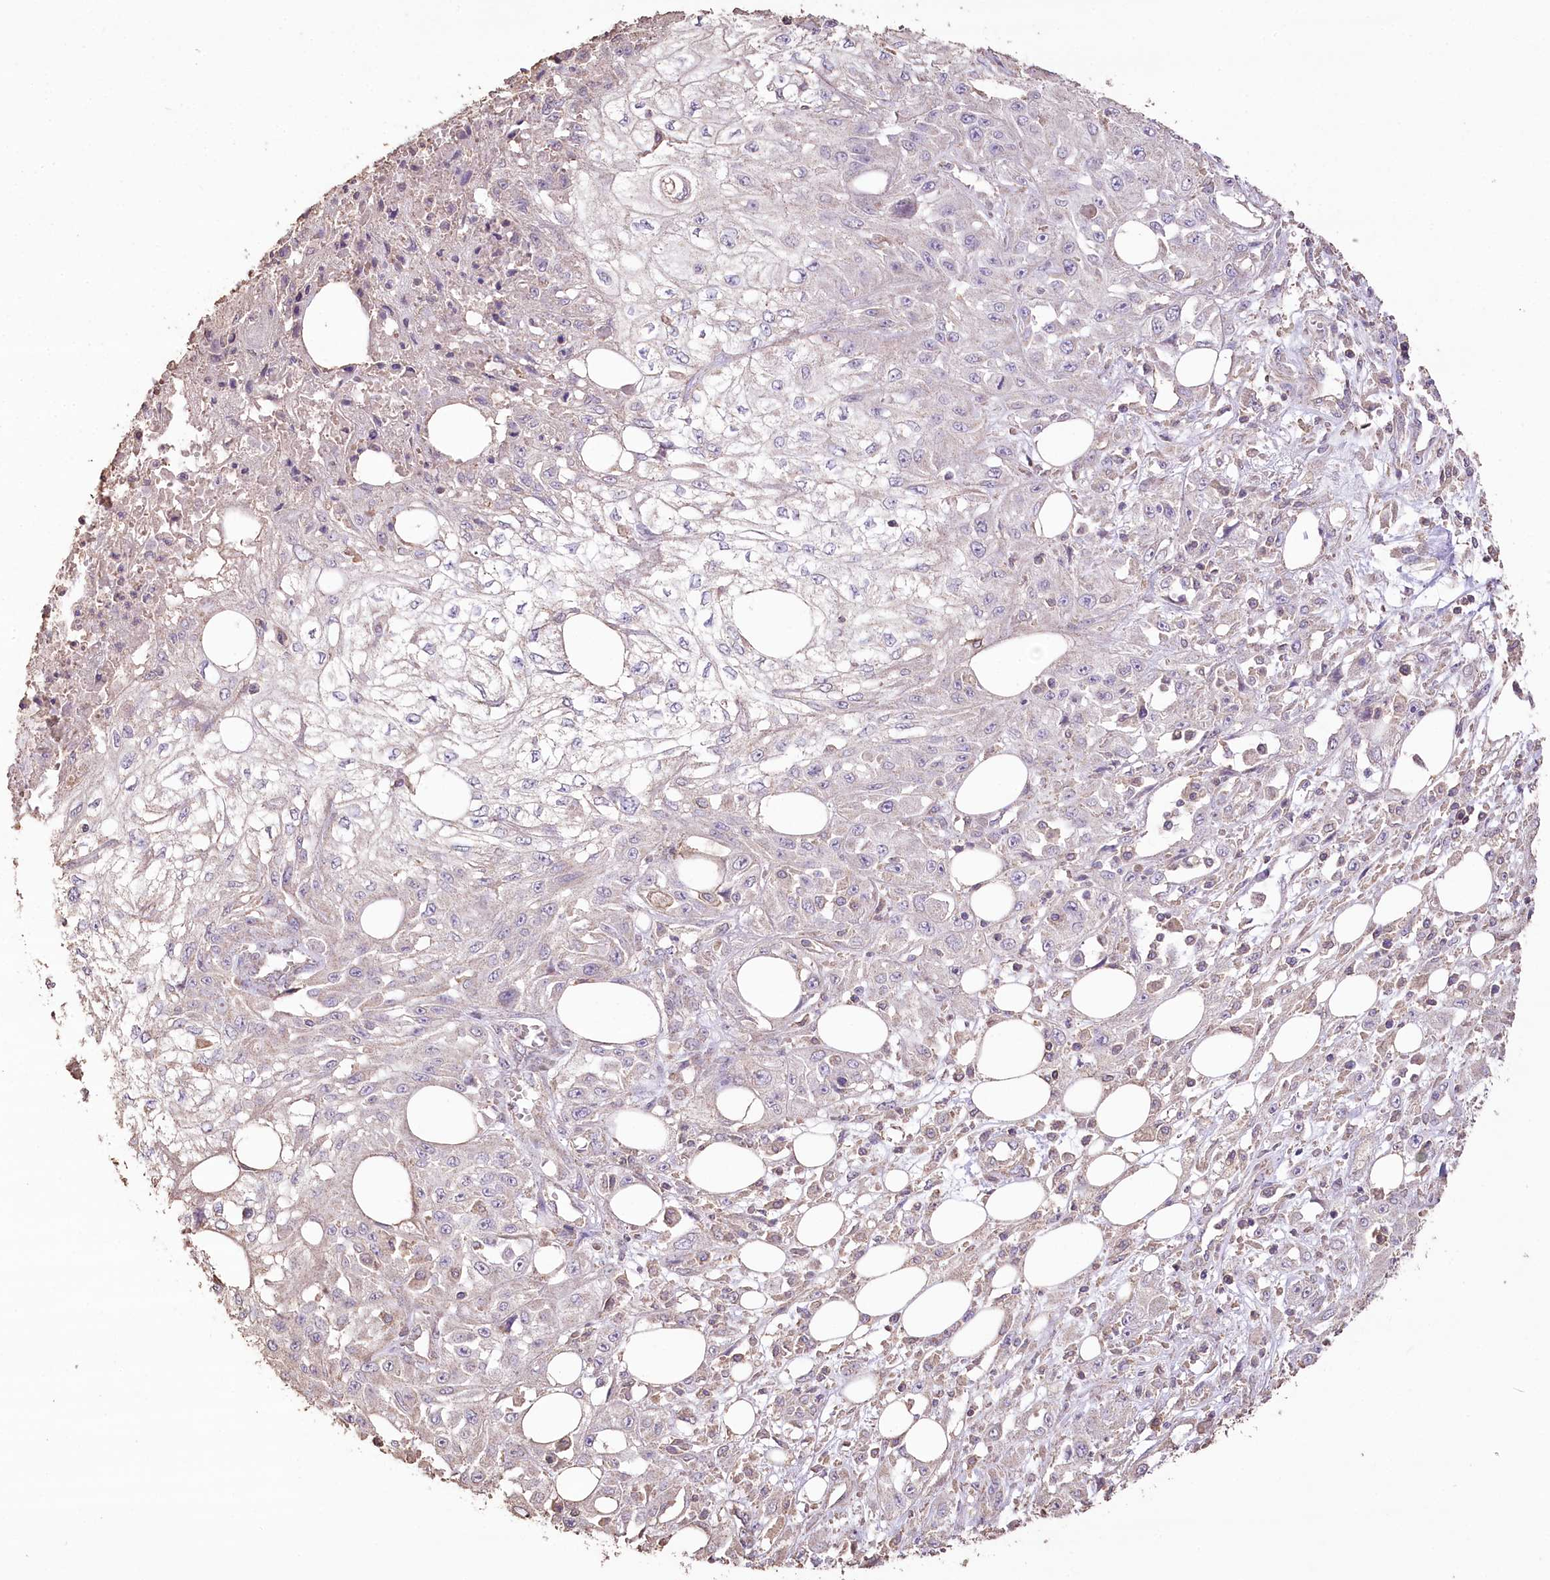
{"staining": {"intensity": "negative", "quantity": "none", "location": "none"}, "tissue": "skin cancer", "cell_type": "Tumor cells", "image_type": "cancer", "snomed": [{"axis": "morphology", "description": "Squamous cell carcinoma, NOS"}, {"axis": "morphology", "description": "Squamous cell carcinoma, metastatic, NOS"}, {"axis": "topography", "description": "Skin"}, {"axis": "topography", "description": "Lymph node"}], "caption": "Immunohistochemical staining of skin squamous cell carcinoma displays no significant positivity in tumor cells. The staining was performed using DAB to visualize the protein expression in brown, while the nuclei were stained in blue with hematoxylin (Magnification: 20x).", "gene": "IREB2", "patient": {"sex": "male", "age": 75}}